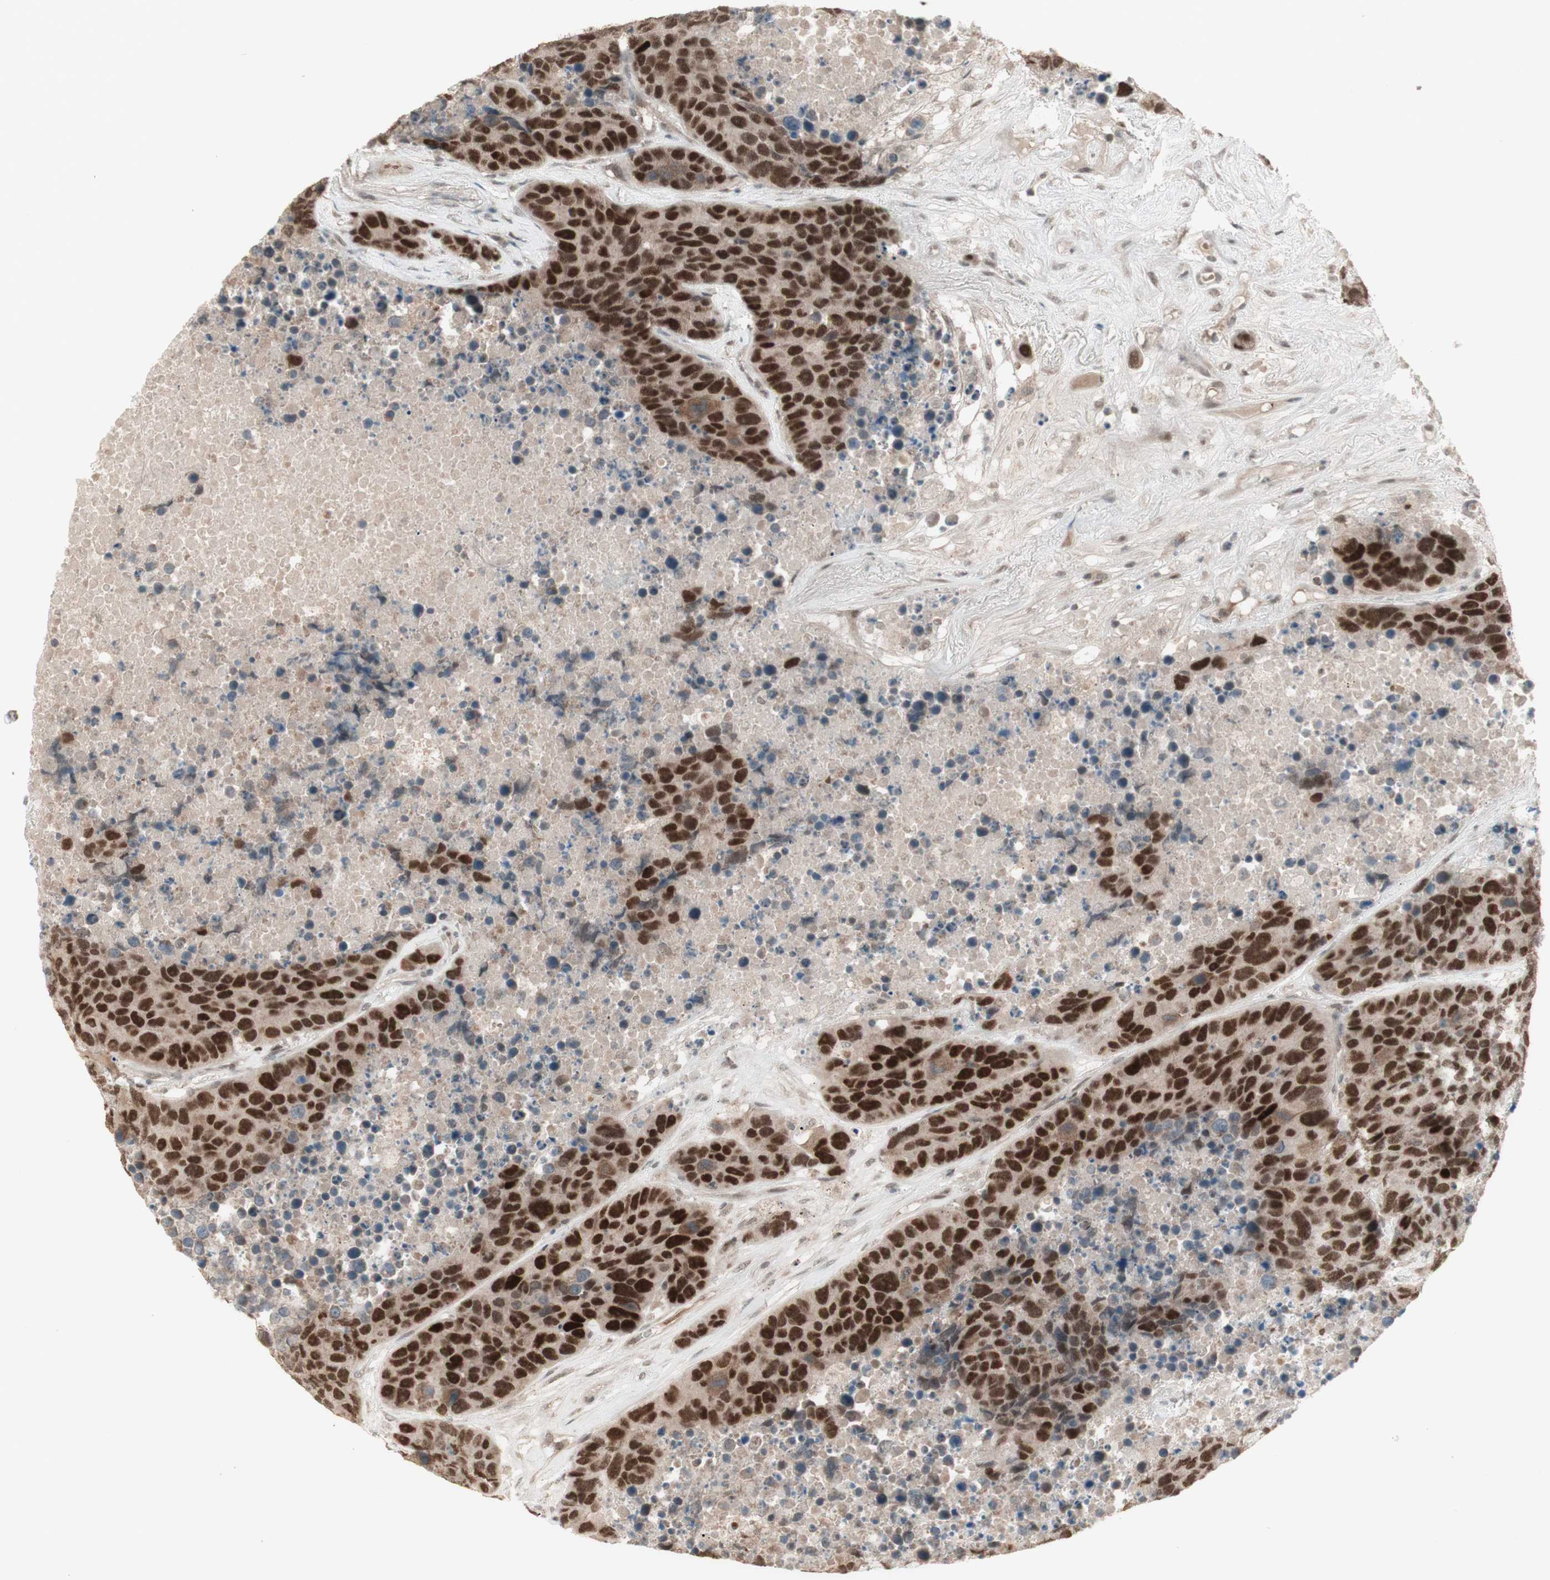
{"staining": {"intensity": "strong", "quantity": ">75%", "location": "cytoplasmic/membranous,nuclear"}, "tissue": "carcinoid", "cell_type": "Tumor cells", "image_type": "cancer", "snomed": [{"axis": "morphology", "description": "Carcinoid, malignant, NOS"}, {"axis": "topography", "description": "Lung"}], "caption": "Immunohistochemistry histopathology image of carcinoid (malignant) stained for a protein (brown), which reveals high levels of strong cytoplasmic/membranous and nuclear expression in about >75% of tumor cells.", "gene": "MSH6", "patient": {"sex": "male", "age": 60}}